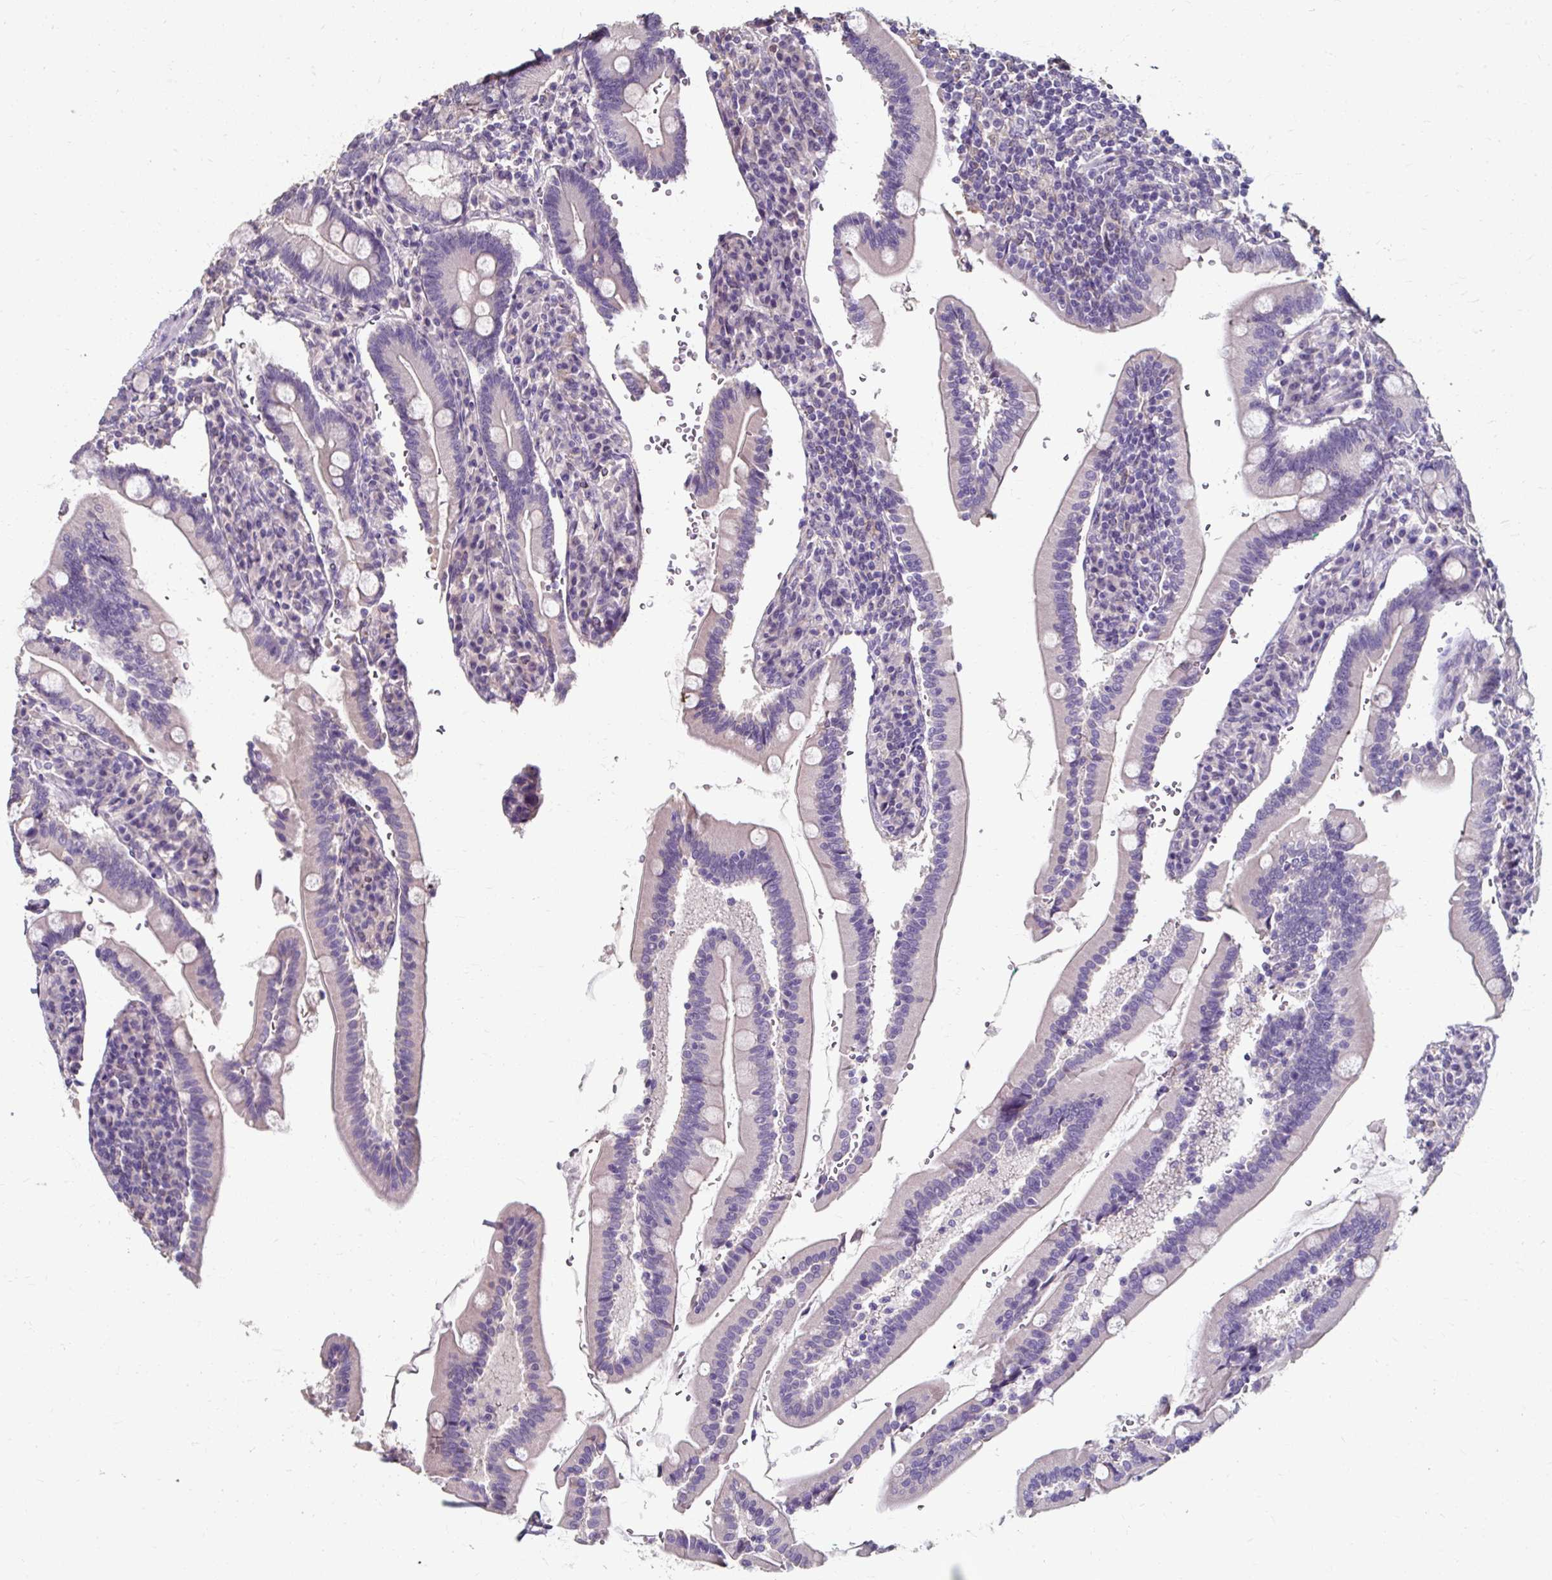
{"staining": {"intensity": "weak", "quantity": "<25%", "location": "cytoplasmic/membranous"}, "tissue": "duodenum", "cell_type": "Glandular cells", "image_type": "normal", "snomed": [{"axis": "morphology", "description": "Normal tissue, NOS"}, {"axis": "topography", "description": "Duodenum"}], "caption": "DAB immunohistochemical staining of benign duodenum exhibits no significant staining in glandular cells. The staining is performed using DAB (3,3'-diaminobenzidine) brown chromogen with nuclei counter-stained in using hematoxylin.", "gene": "KLHL24", "patient": {"sex": "female", "age": 67}}